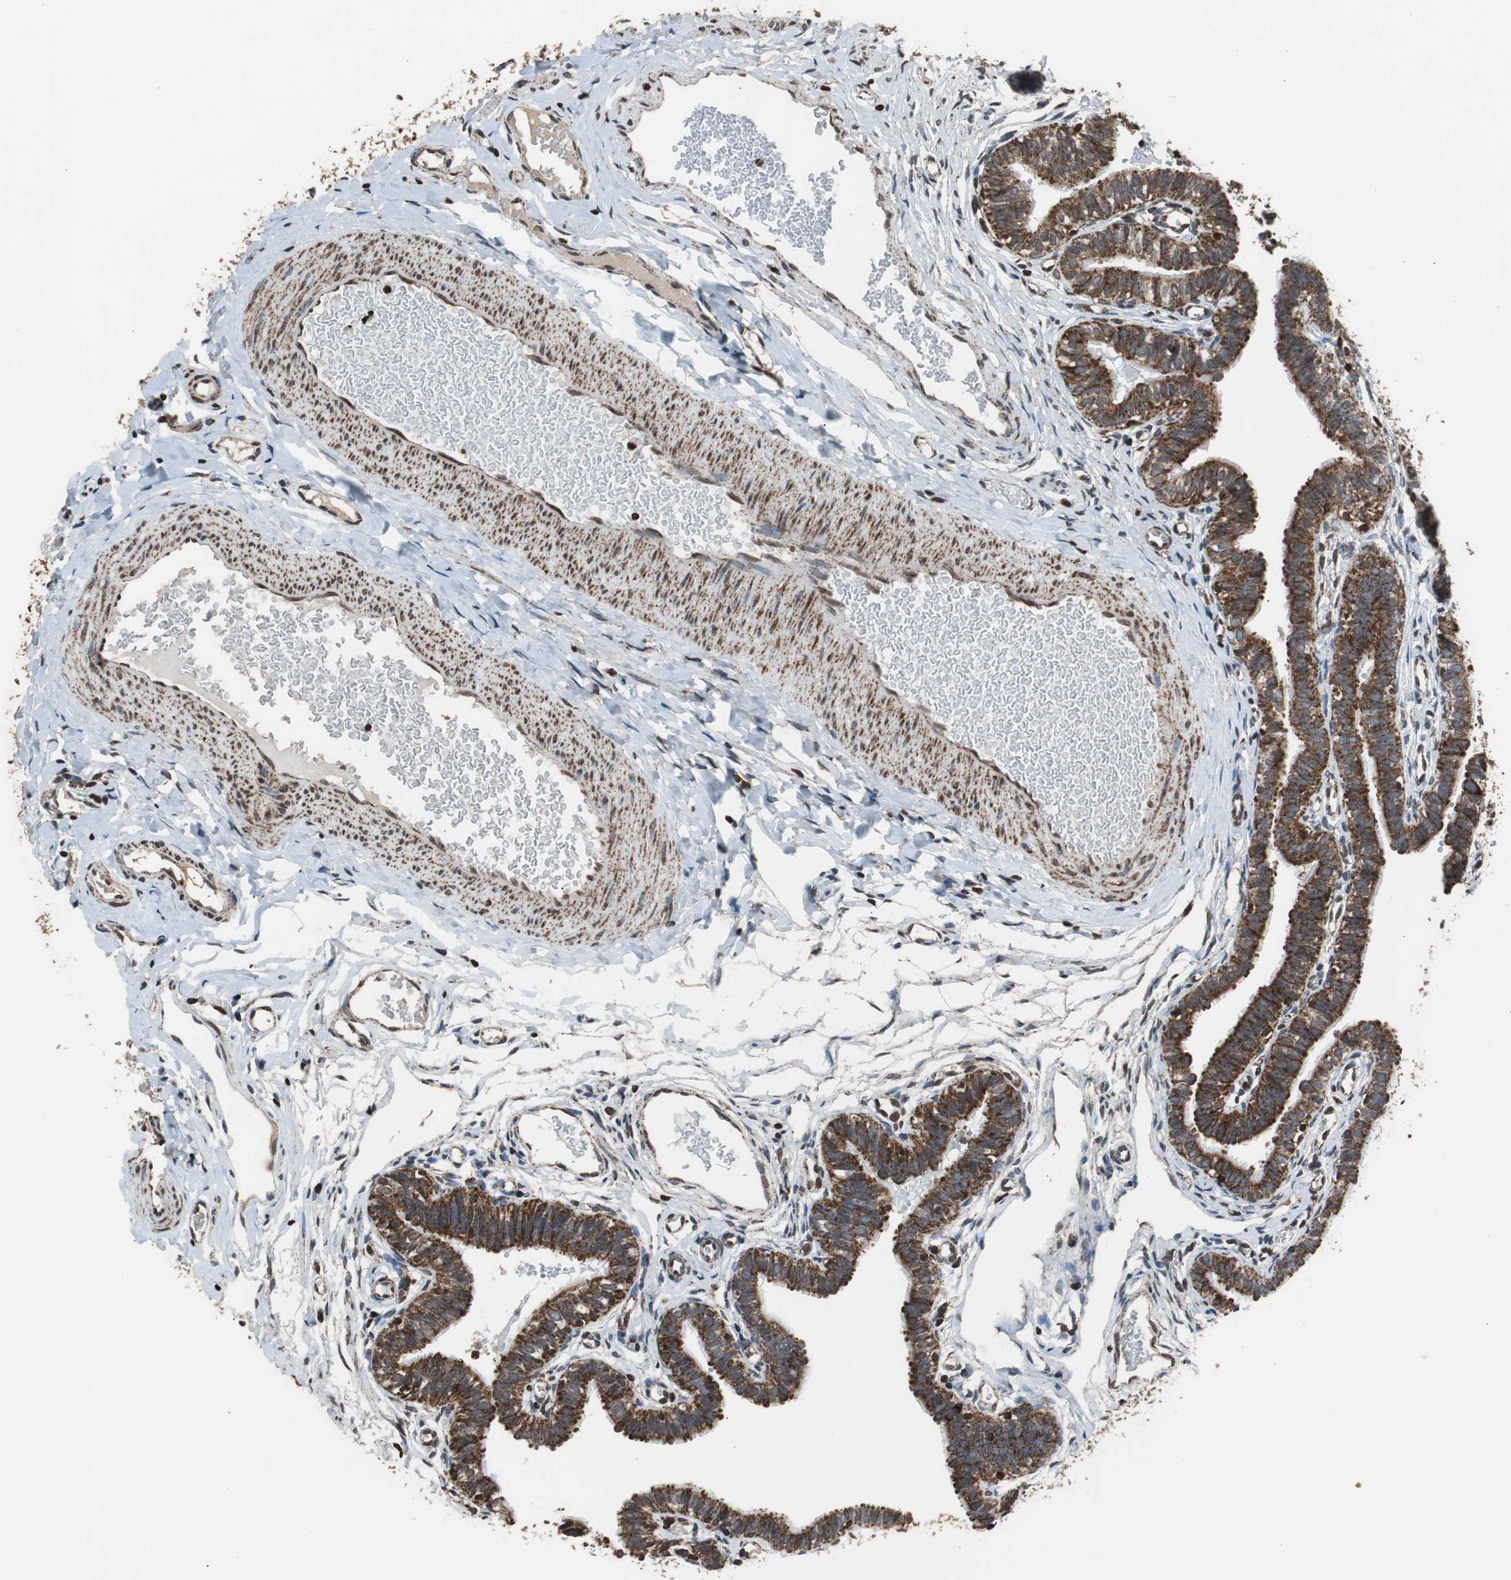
{"staining": {"intensity": "strong", "quantity": ">75%", "location": "cytoplasmic/membranous"}, "tissue": "fallopian tube", "cell_type": "Glandular cells", "image_type": "normal", "snomed": [{"axis": "morphology", "description": "Normal tissue, NOS"}, {"axis": "topography", "description": "Fallopian tube"}, {"axis": "topography", "description": "Placenta"}], "caption": "Protein staining demonstrates strong cytoplasmic/membranous staining in about >75% of glandular cells in normal fallopian tube. (brown staining indicates protein expression, while blue staining denotes nuclei).", "gene": "HSPA9", "patient": {"sex": "female", "age": 34}}